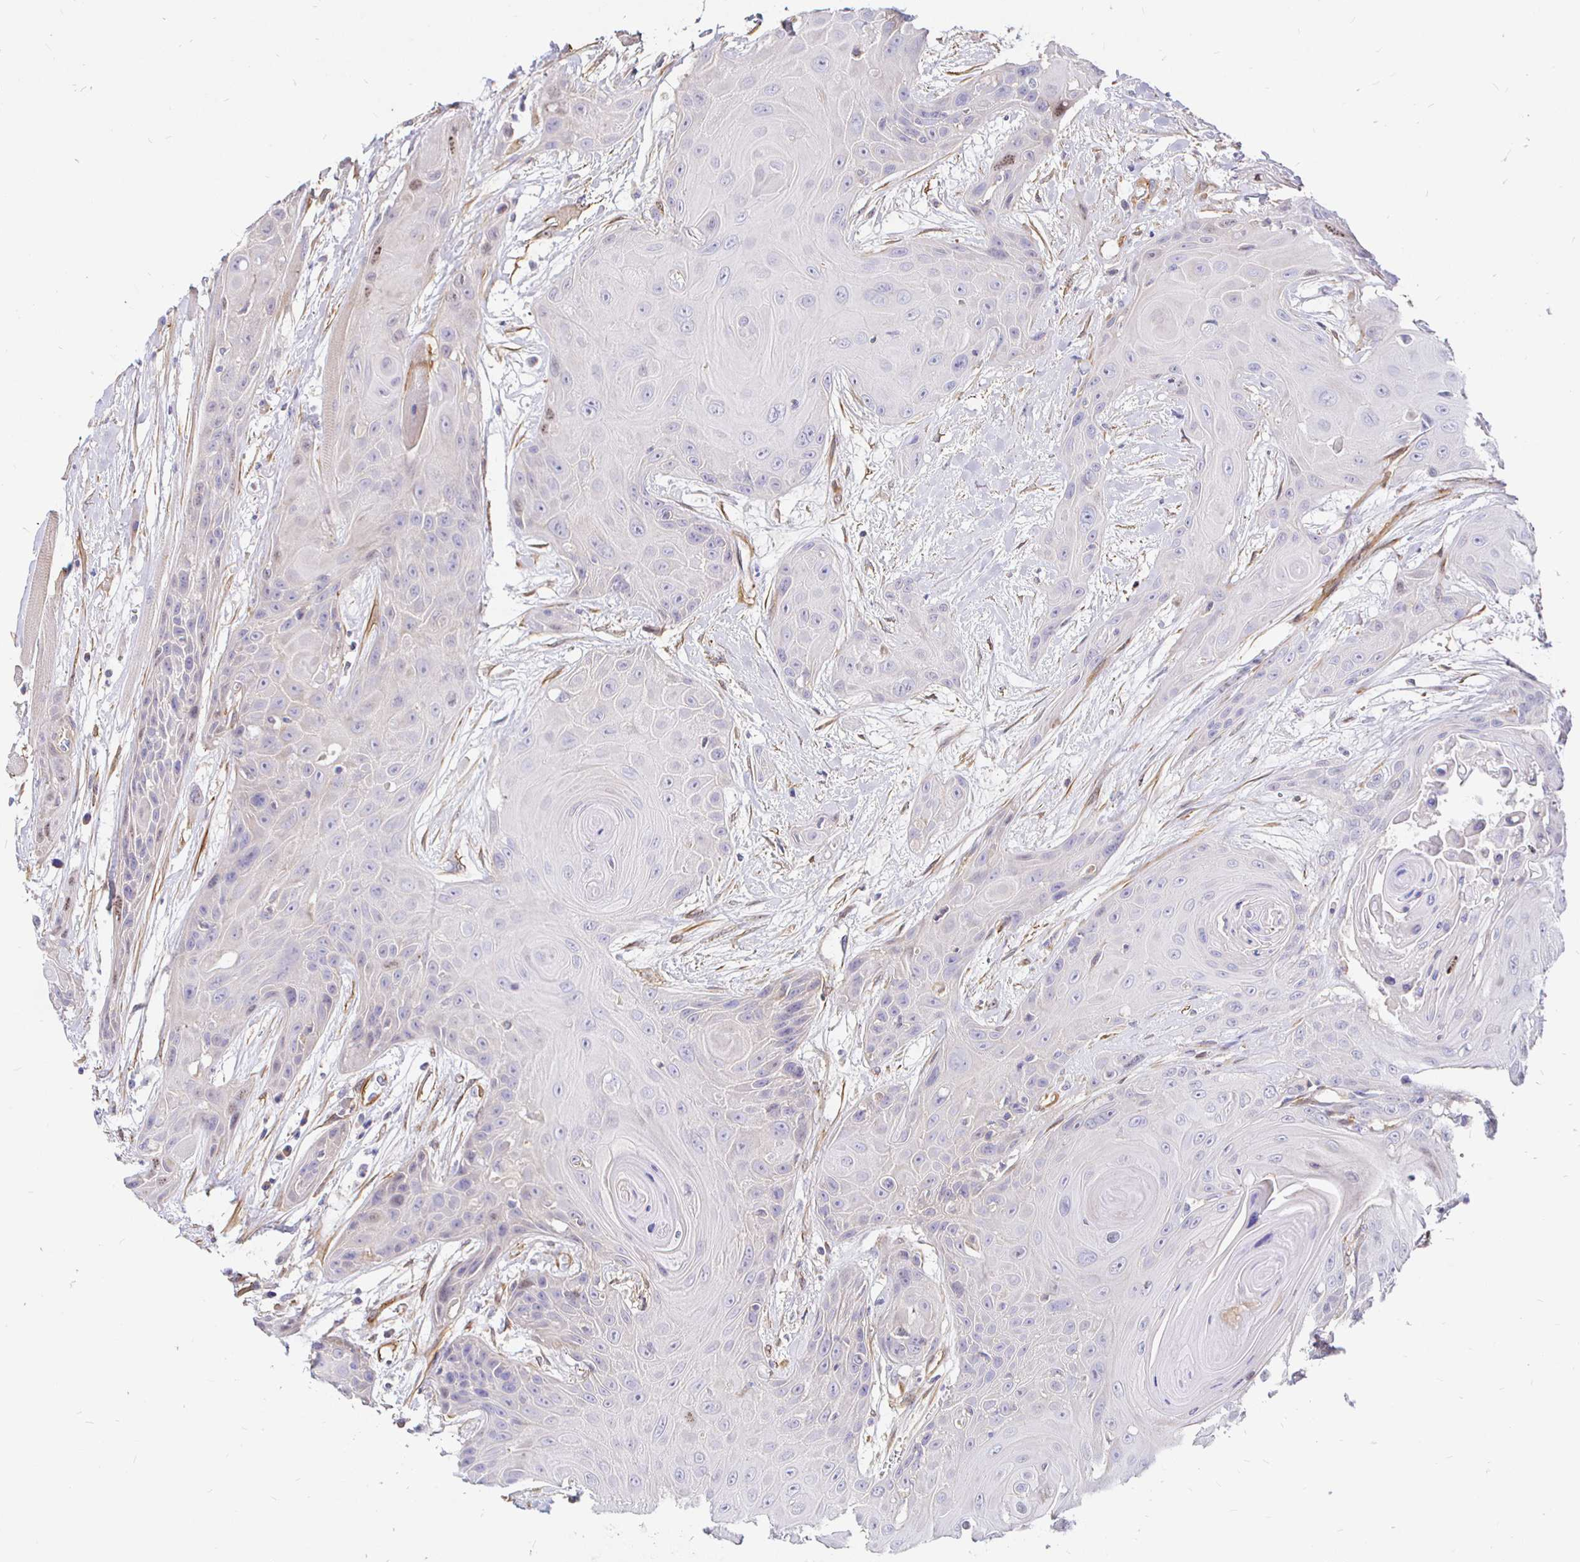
{"staining": {"intensity": "negative", "quantity": "none", "location": "none"}, "tissue": "head and neck cancer", "cell_type": "Tumor cells", "image_type": "cancer", "snomed": [{"axis": "morphology", "description": "Squamous cell carcinoma, NOS"}, {"axis": "topography", "description": "Head-Neck"}], "caption": "IHC of human head and neck cancer demonstrates no positivity in tumor cells.", "gene": "PALM2AKAP2", "patient": {"sex": "female", "age": 73}}